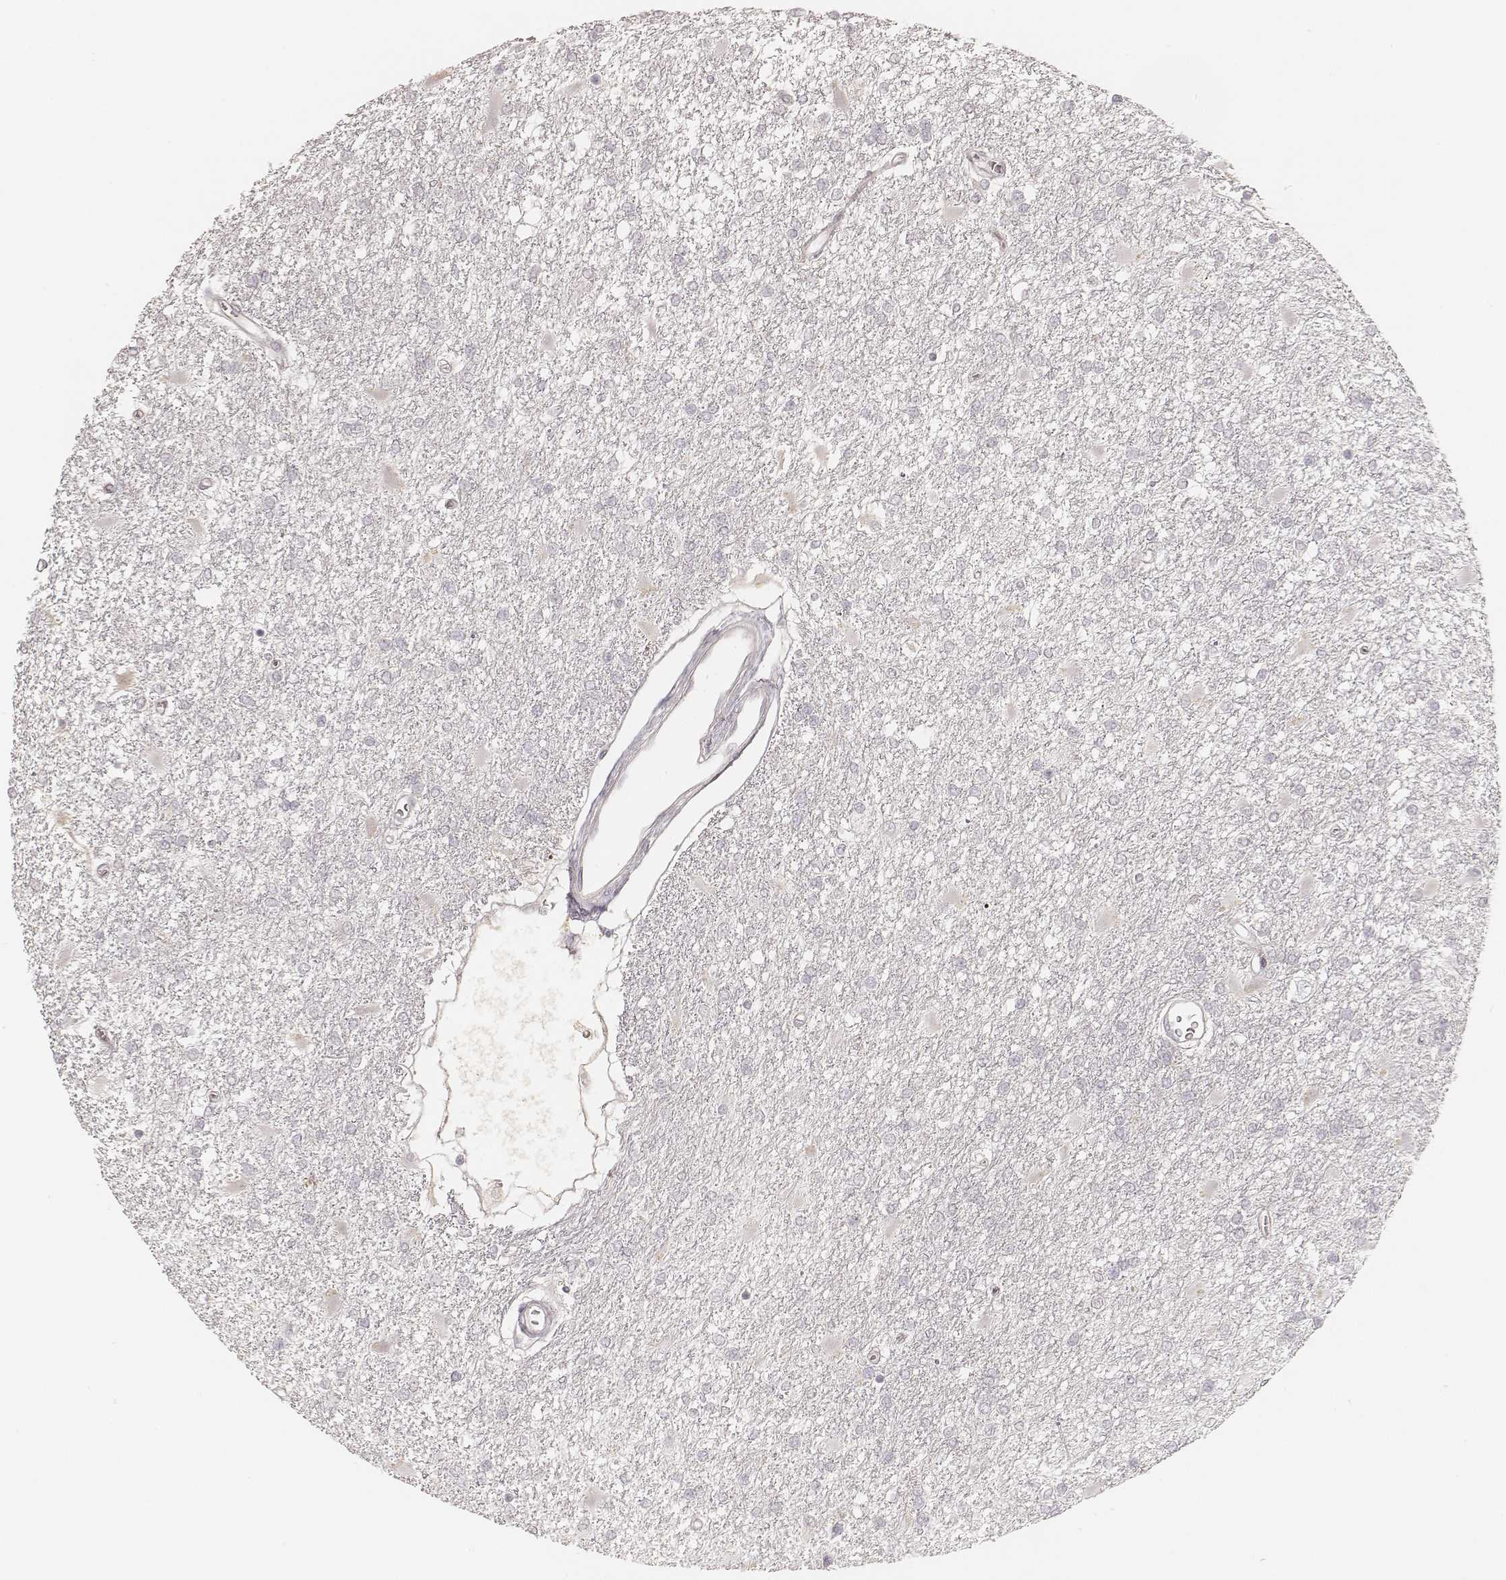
{"staining": {"intensity": "negative", "quantity": "none", "location": "none"}, "tissue": "glioma", "cell_type": "Tumor cells", "image_type": "cancer", "snomed": [{"axis": "morphology", "description": "Glioma, malignant, High grade"}, {"axis": "topography", "description": "Cerebral cortex"}], "caption": "Histopathology image shows no significant protein expression in tumor cells of glioma.", "gene": "GORASP2", "patient": {"sex": "male", "age": 79}}